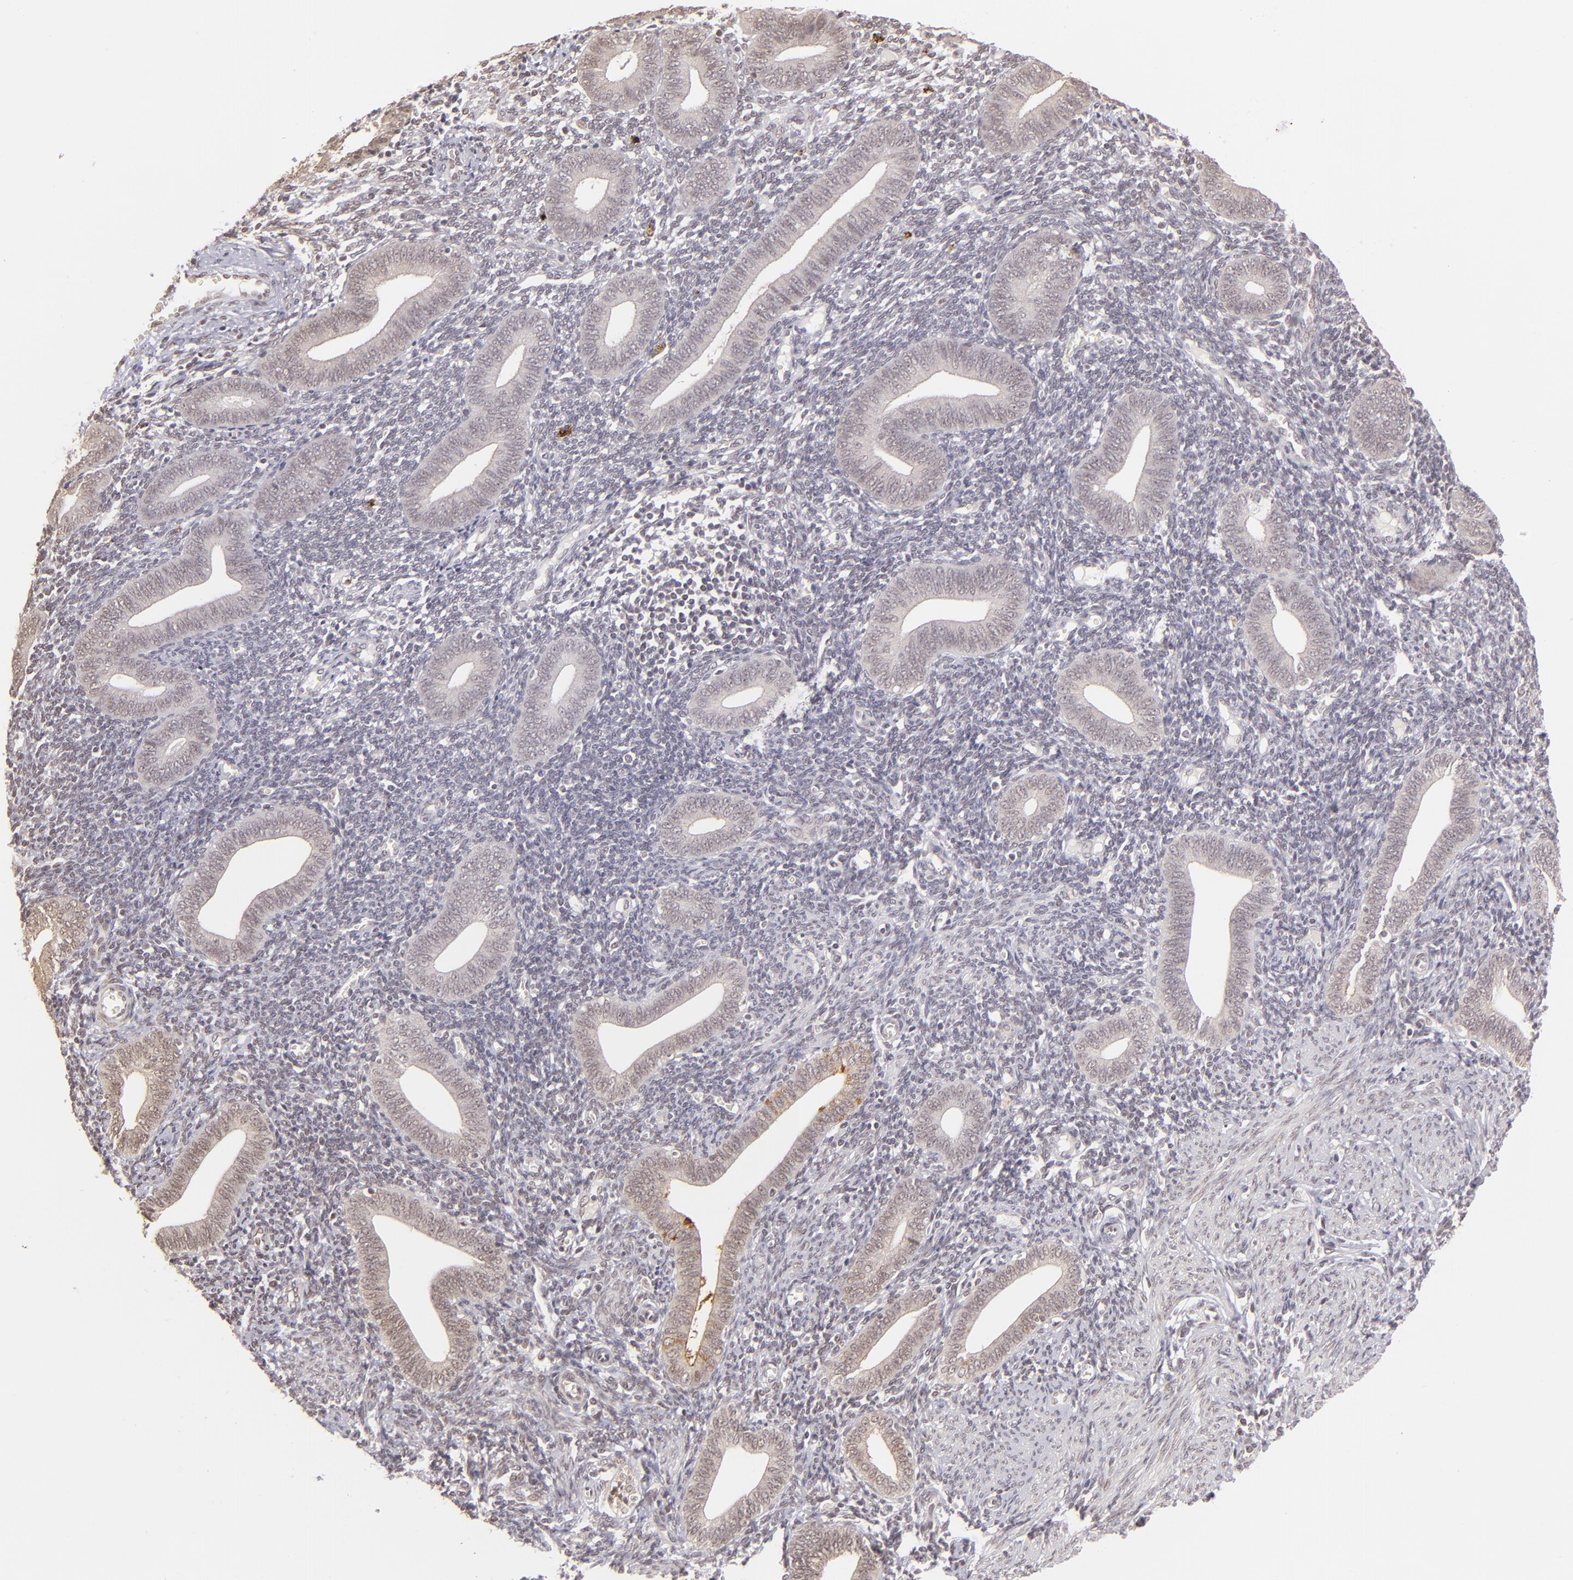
{"staining": {"intensity": "weak", "quantity": "<25%", "location": "nuclear"}, "tissue": "endometrium", "cell_type": "Cells in endometrial stroma", "image_type": "normal", "snomed": [{"axis": "morphology", "description": "Normal tissue, NOS"}, {"axis": "topography", "description": "Uterus"}, {"axis": "topography", "description": "Endometrium"}], "caption": "Micrograph shows no protein positivity in cells in endometrial stroma of benign endometrium. (Stains: DAB IHC with hematoxylin counter stain, Microscopy: brightfield microscopy at high magnification).", "gene": "RARB", "patient": {"sex": "female", "age": 33}}